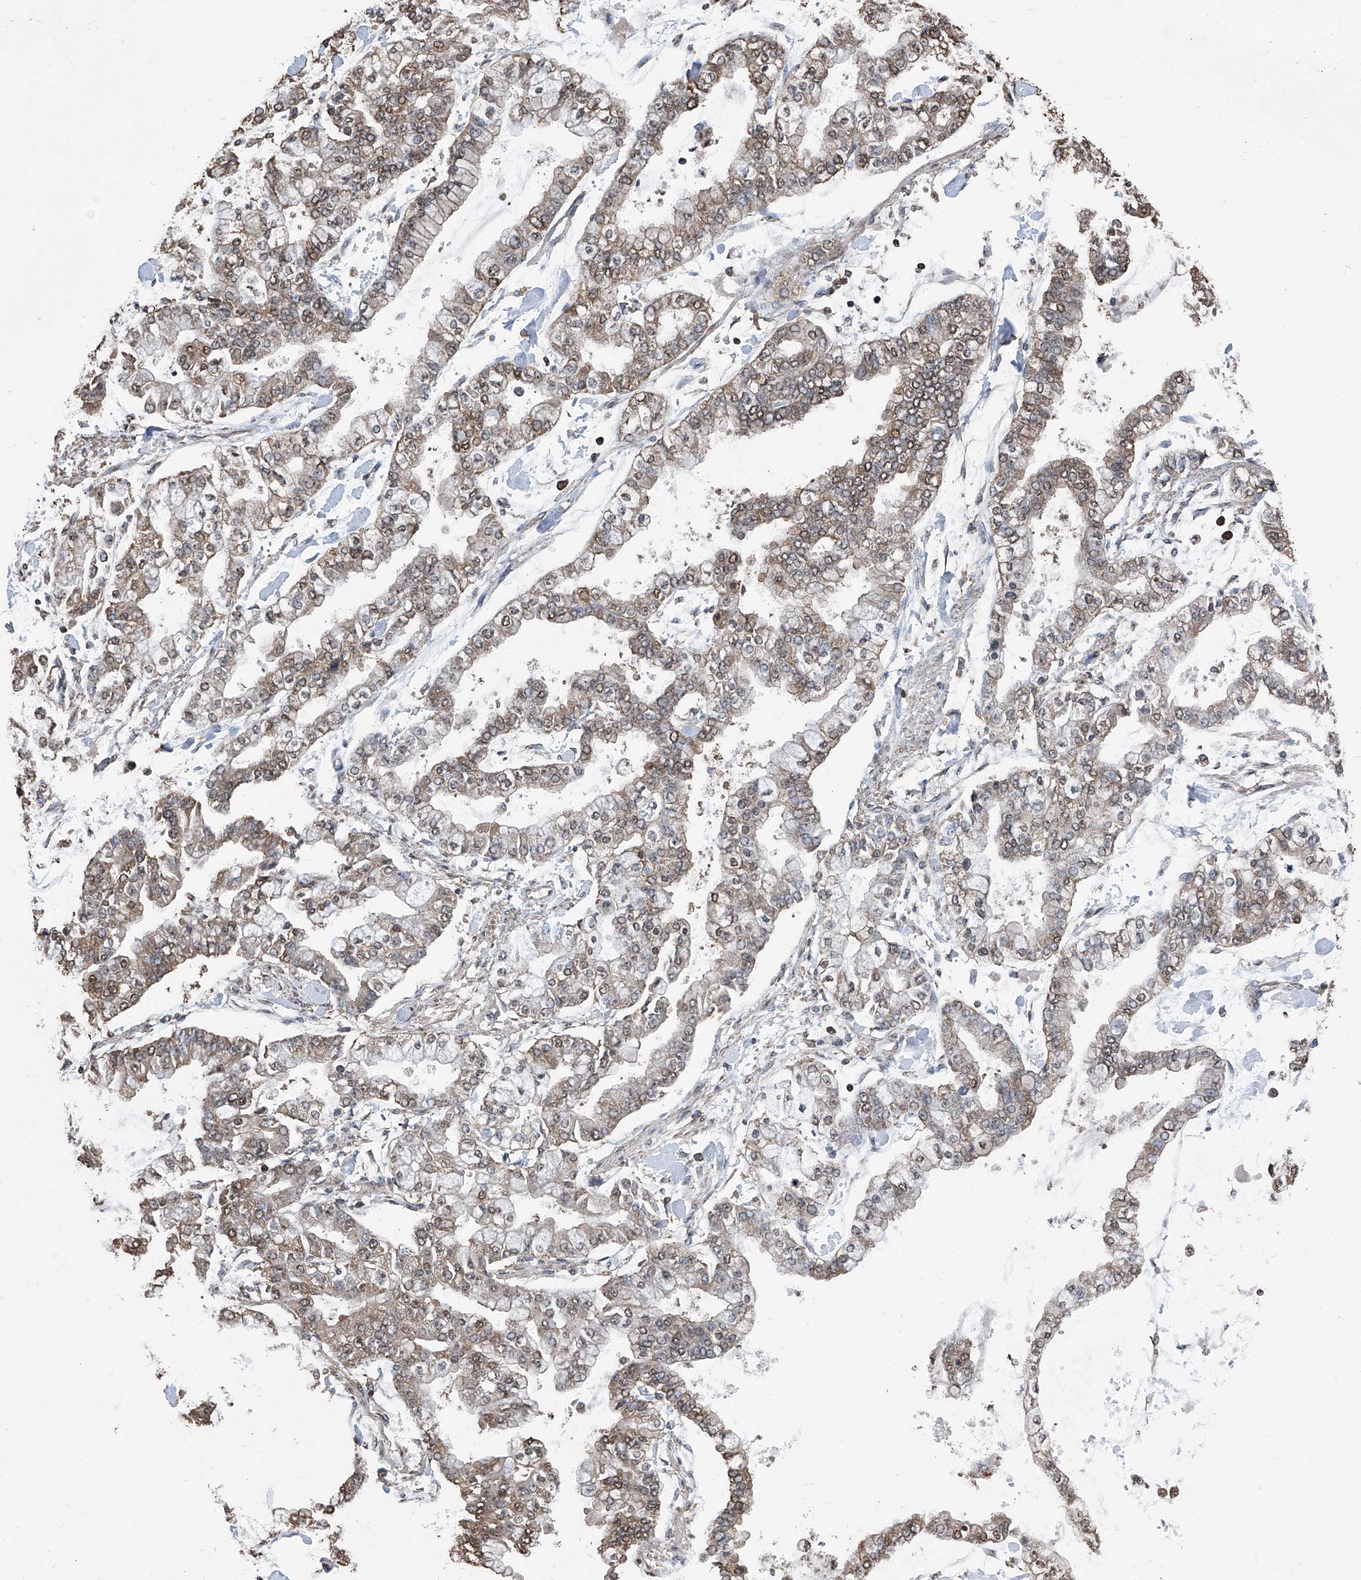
{"staining": {"intensity": "moderate", "quantity": ">75%", "location": "cytoplasmic/membranous"}, "tissue": "stomach cancer", "cell_type": "Tumor cells", "image_type": "cancer", "snomed": [{"axis": "morphology", "description": "Normal tissue, NOS"}, {"axis": "morphology", "description": "Adenocarcinoma, NOS"}, {"axis": "topography", "description": "Stomach, upper"}, {"axis": "topography", "description": "Stomach"}], "caption": "Immunohistochemistry (IHC) of stomach cancer (adenocarcinoma) reveals medium levels of moderate cytoplasmic/membranous staining in about >75% of tumor cells.", "gene": "STARD7", "patient": {"sex": "male", "age": 76}}